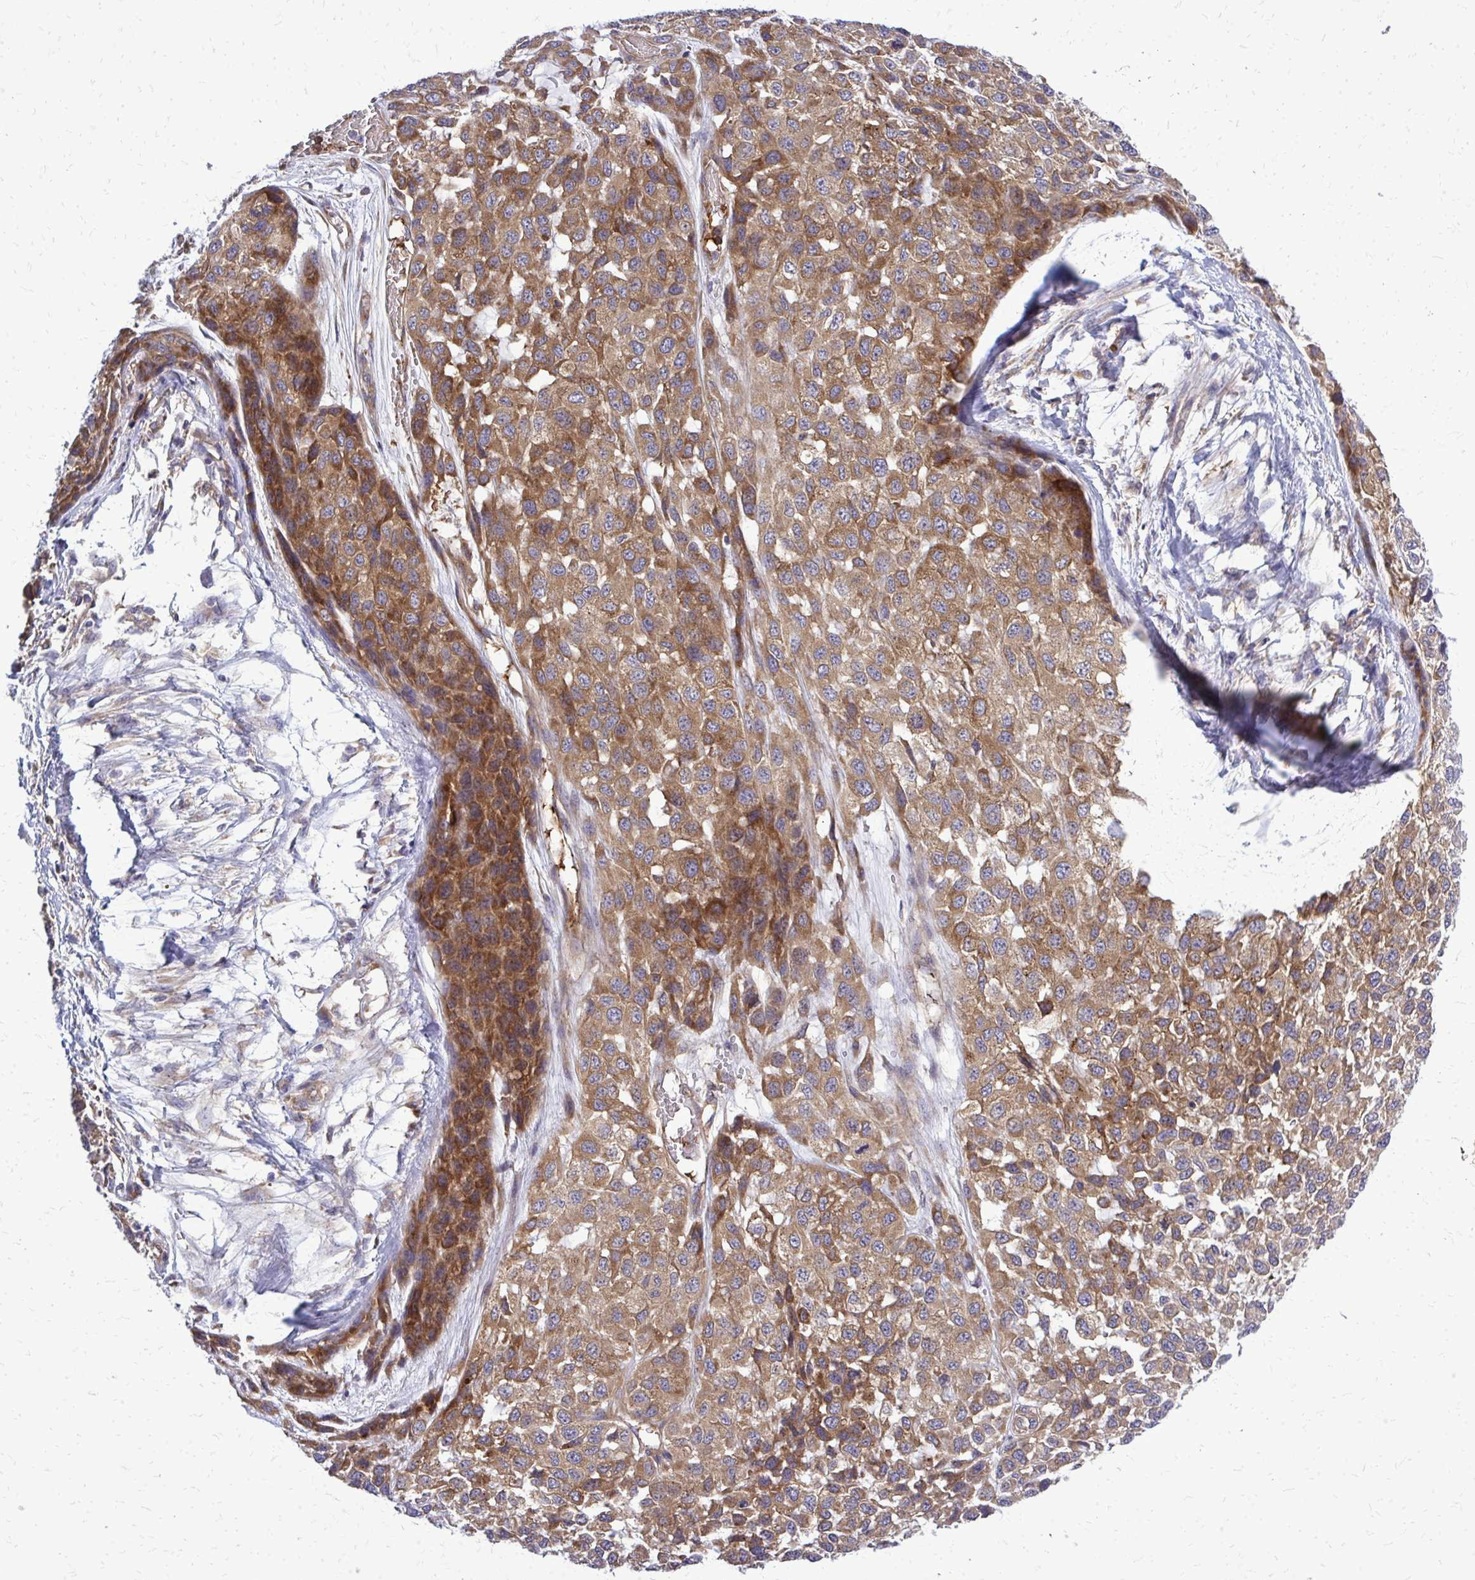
{"staining": {"intensity": "moderate", "quantity": ">75%", "location": "cytoplasmic/membranous"}, "tissue": "melanoma", "cell_type": "Tumor cells", "image_type": "cancer", "snomed": [{"axis": "morphology", "description": "Malignant melanoma, NOS"}, {"axis": "topography", "description": "Skin"}], "caption": "This histopathology image demonstrates immunohistochemistry (IHC) staining of malignant melanoma, with medium moderate cytoplasmic/membranous expression in about >75% of tumor cells.", "gene": "PDK4", "patient": {"sex": "male", "age": 62}}